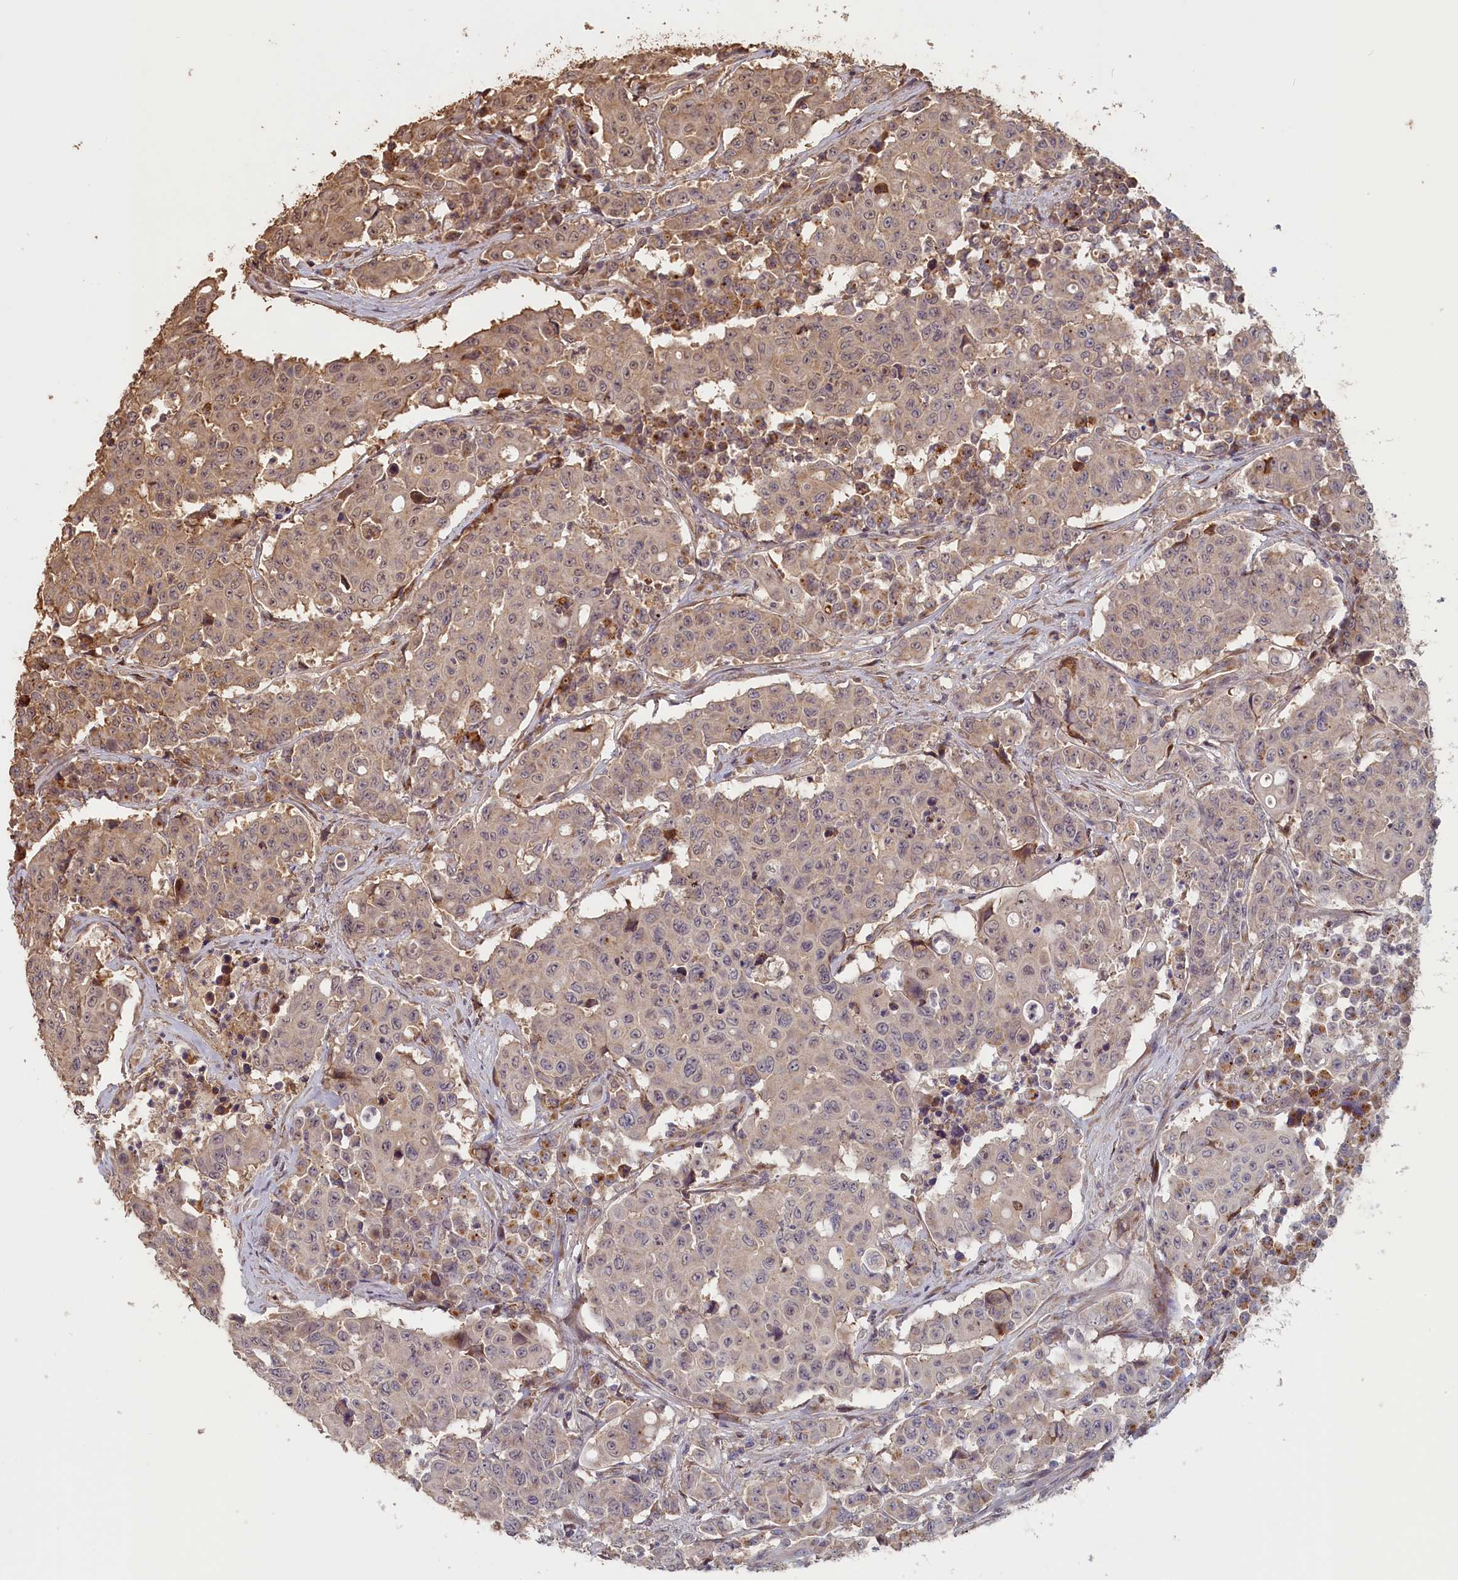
{"staining": {"intensity": "weak", "quantity": "25%-75%", "location": "cytoplasmic/membranous"}, "tissue": "colorectal cancer", "cell_type": "Tumor cells", "image_type": "cancer", "snomed": [{"axis": "morphology", "description": "Adenocarcinoma, NOS"}, {"axis": "topography", "description": "Colon"}], "caption": "The immunohistochemical stain highlights weak cytoplasmic/membranous expression in tumor cells of colorectal adenocarcinoma tissue. The staining was performed using DAB, with brown indicating positive protein expression. Nuclei are stained blue with hematoxylin.", "gene": "STX16", "patient": {"sex": "male", "age": 51}}